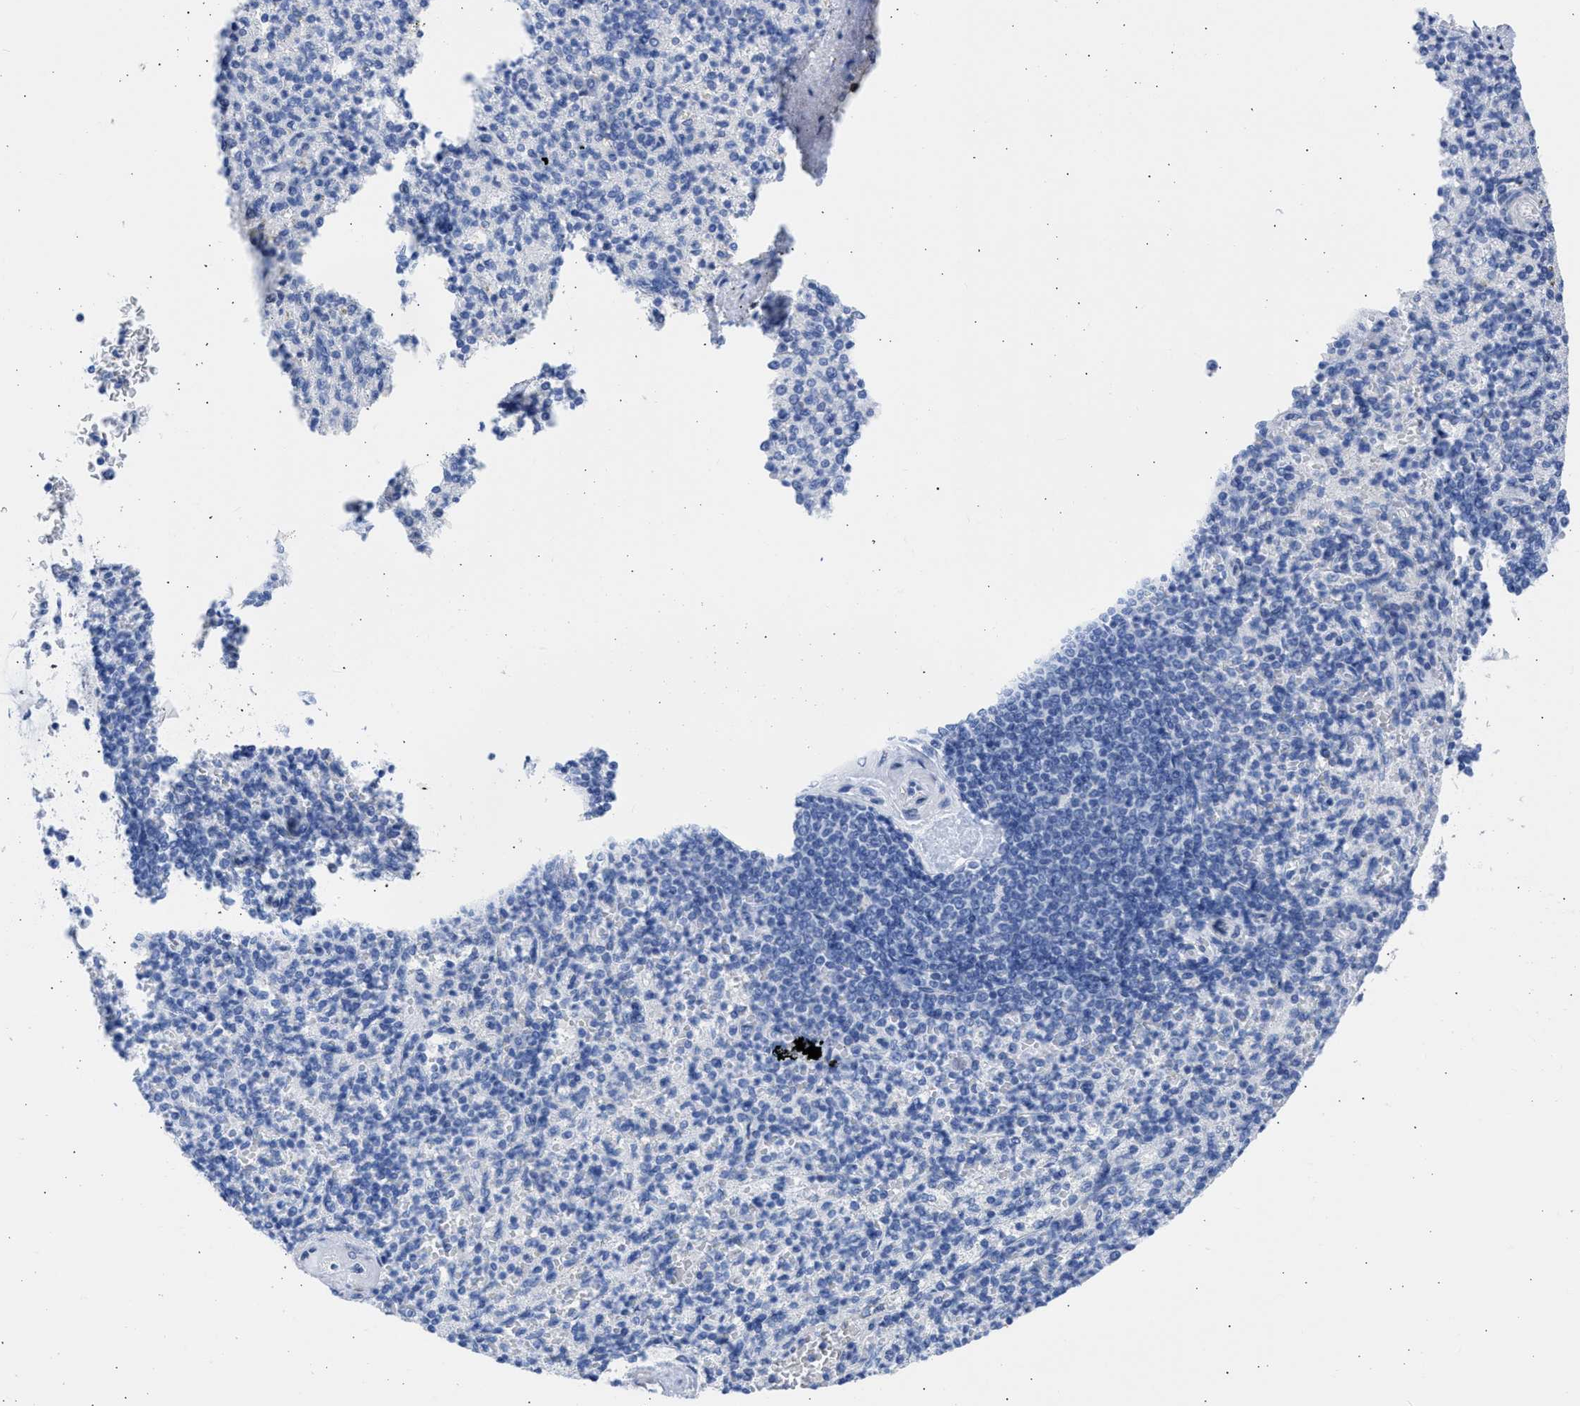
{"staining": {"intensity": "negative", "quantity": "none", "location": "none"}, "tissue": "spleen", "cell_type": "Cells in red pulp", "image_type": "normal", "snomed": [{"axis": "morphology", "description": "Normal tissue, NOS"}, {"axis": "topography", "description": "Spleen"}], "caption": "IHC histopathology image of unremarkable human spleen stained for a protein (brown), which shows no positivity in cells in red pulp.", "gene": "RSPH1", "patient": {"sex": "female", "age": 74}}